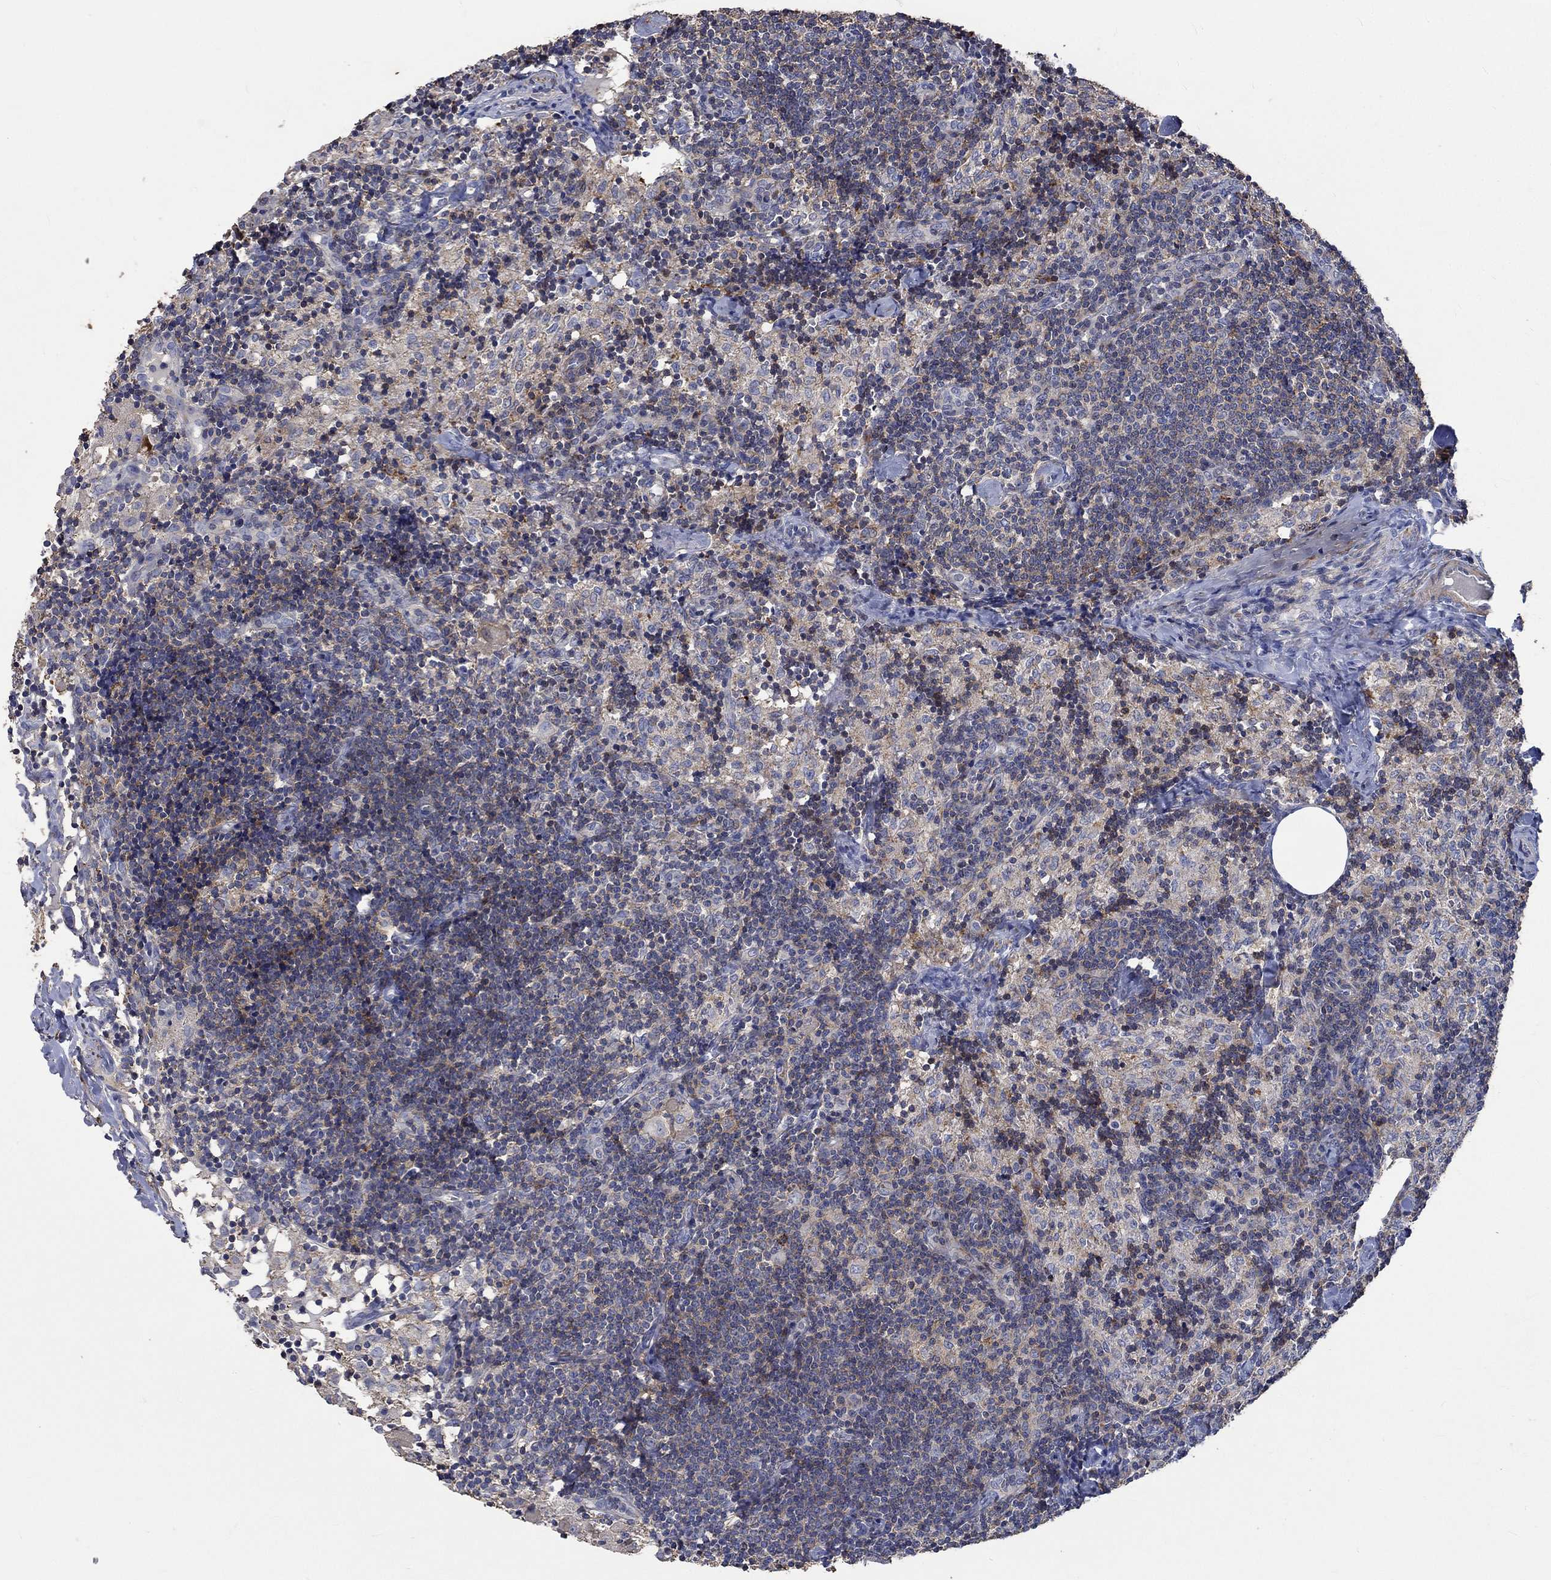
{"staining": {"intensity": "moderate", "quantity": "25%-75%", "location": "cytoplasmic/membranous"}, "tissue": "lymph node", "cell_type": "Non-germinal center cells", "image_type": "normal", "snomed": [{"axis": "morphology", "description": "Normal tissue, NOS"}, {"axis": "topography", "description": "Lymph node"}], "caption": "Moderate cytoplasmic/membranous expression is identified in approximately 25%-75% of non-germinal center cells in benign lymph node. (DAB IHC with brightfield microscopy, high magnification).", "gene": "TNFAIP8L3", "patient": {"sex": "female", "age": 52}}